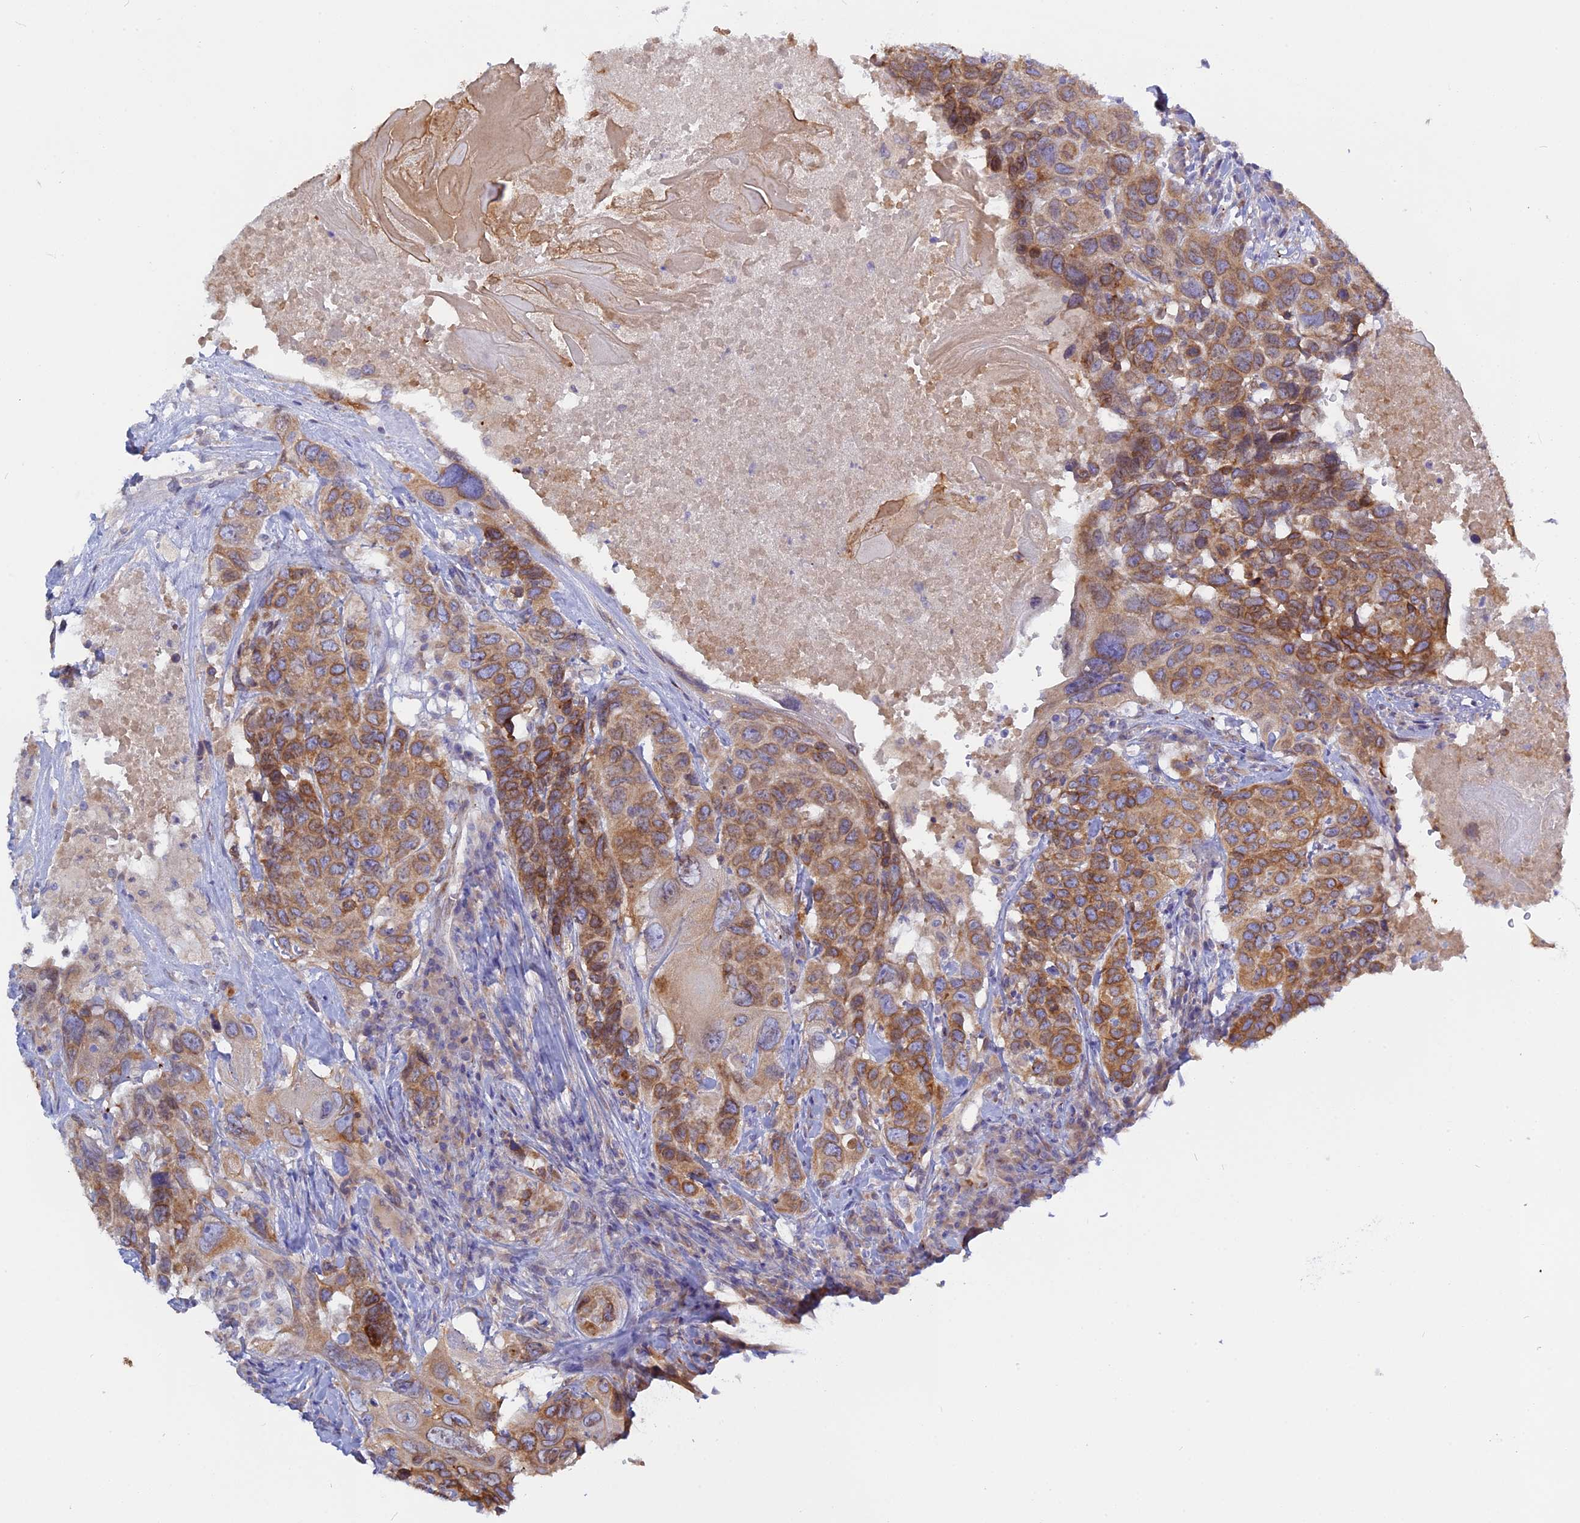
{"staining": {"intensity": "moderate", "quantity": ">75%", "location": "cytoplasmic/membranous"}, "tissue": "head and neck cancer", "cell_type": "Tumor cells", "image_type": "cancer", "snomed": [{"axis": "morphology", "description": "Squamous cell carcinoma, NOS"}, {"axis": "topography", "description": "Head-Neck"}], "caption": "Moderate cytoplasmic/membranous protein staining is appreciated in about >75% of tumor cells in squamous cell carcinoma (head and neck). The staining was performed using DAB to visualize the protein expression in brown, while the nuclei were stained in blue with hematoxylin (Magnification: 20x).", "gene": "TLCD1", "patient": {"sex": "male", "age": 66}}